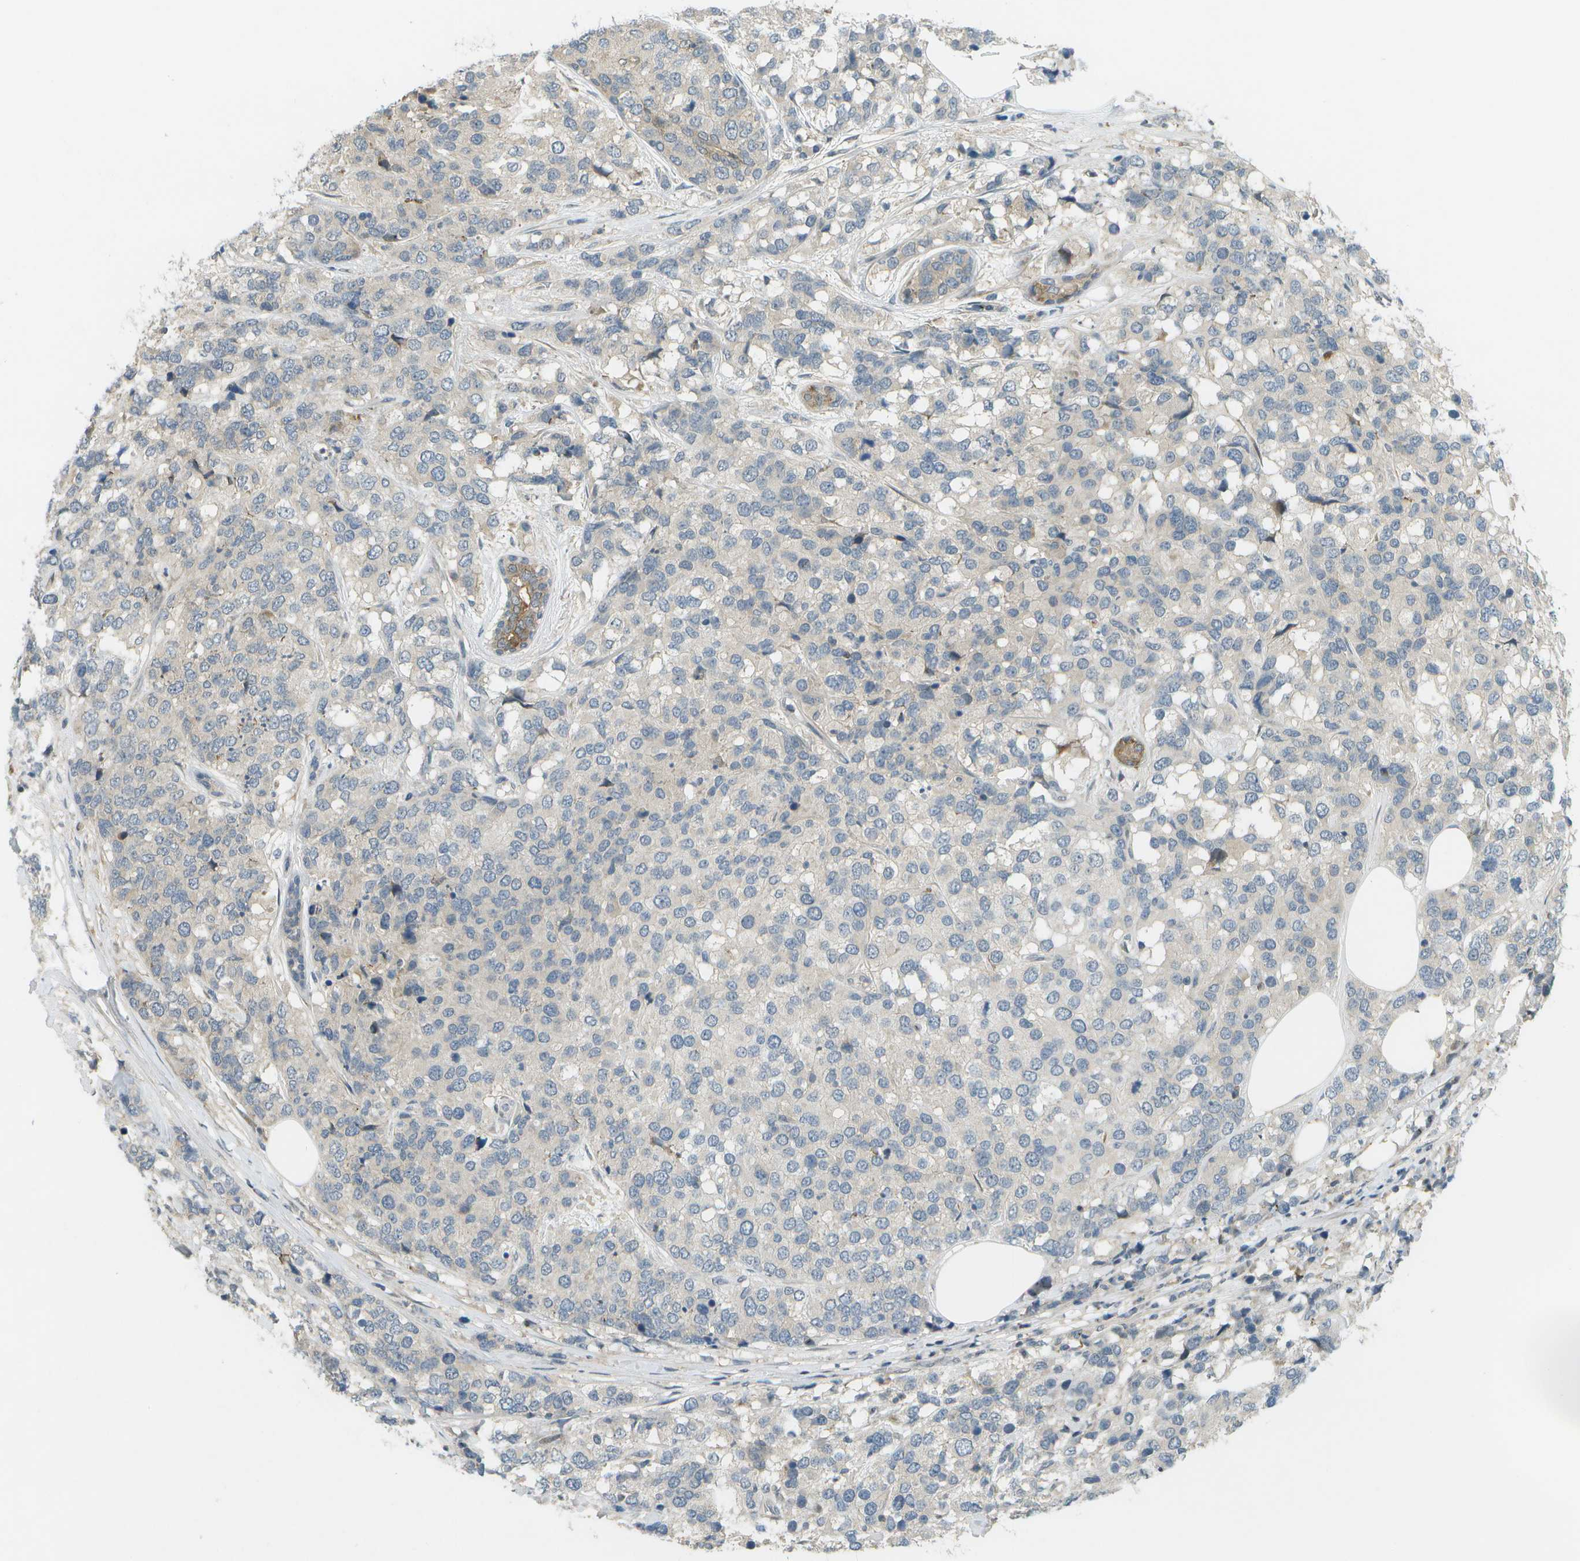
{"staining": {"intensity": "negative", "quantity": "none", "location": "none"}, "tissue": "breast cancer", "cell_type": "Tumor cells", "image_type": "cancer", "snomed": [{"axis": "morphology", "description": "Lobular carcinoma"}, {"axis": "topography", "description": "Breast"}], "caption": "High power microscopy photomicrograph of an IHC image of breast lobular carcinoma, revealing no significant staining in tumor cells.", "gene": "WNK2", "patient": {"sex": "female", "age": 59}}